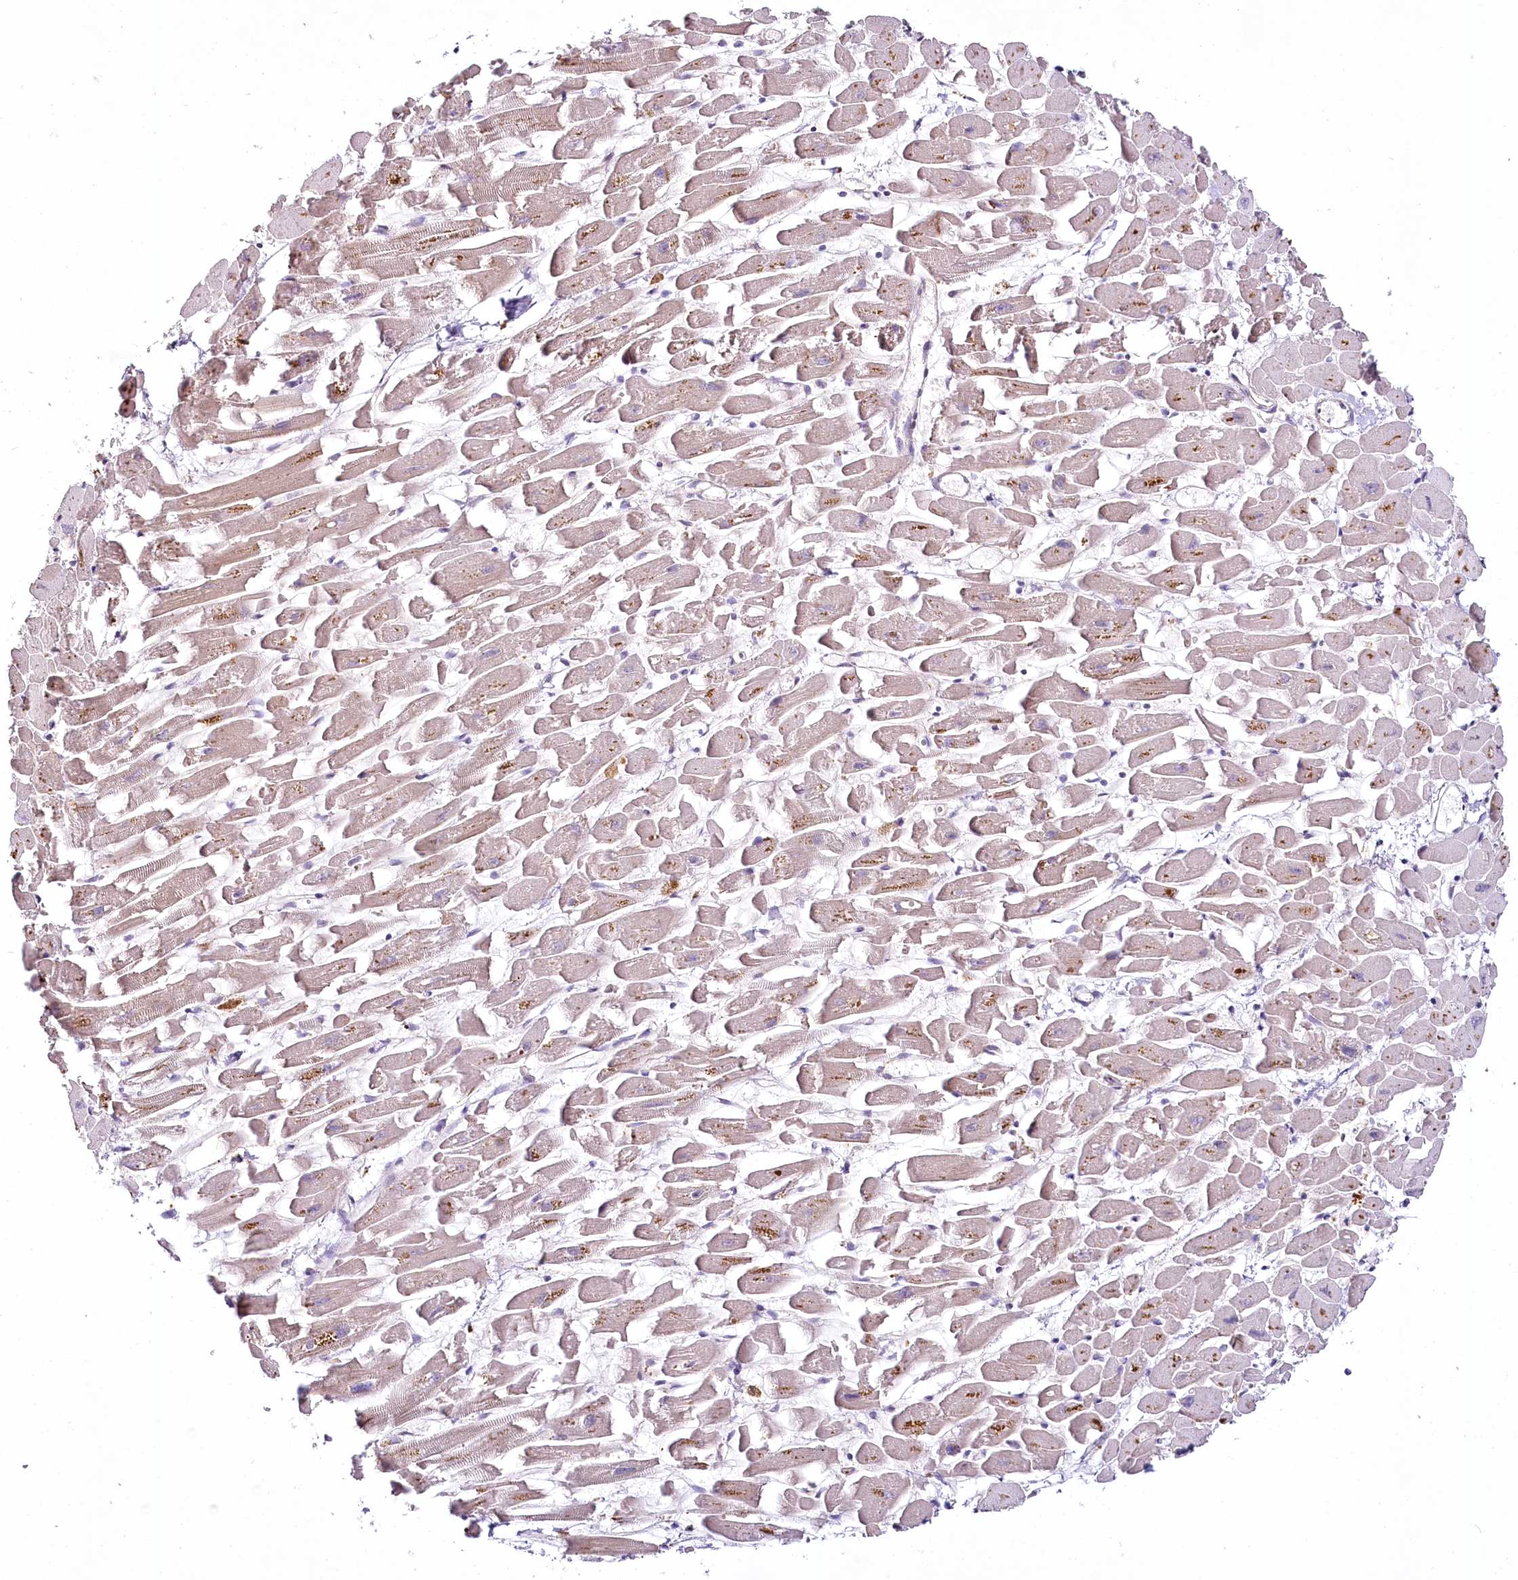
{"staining": {"intensity": "weak", "quantity": ">75%", "location": "cytoplasmic/membranous"}, "tissue": "heart muscle", "cell_type": "Cardiomyocytes", "image_type": "normal", "snomed": [{"axis": "morphology", "description": "Normal tissue, NOS"}, {"axis": "topography", "description": "Heart"}], "caption": "The image shows a brown stain indicating the presence of a protein in the cytoplasmic/membranous of cardiomyocytes in heart muscle. (Brightfield microscopy of DAB IHC at high magnification).", "gene": "VWA5A", "patient": {"sex": "female", "age": 64}}